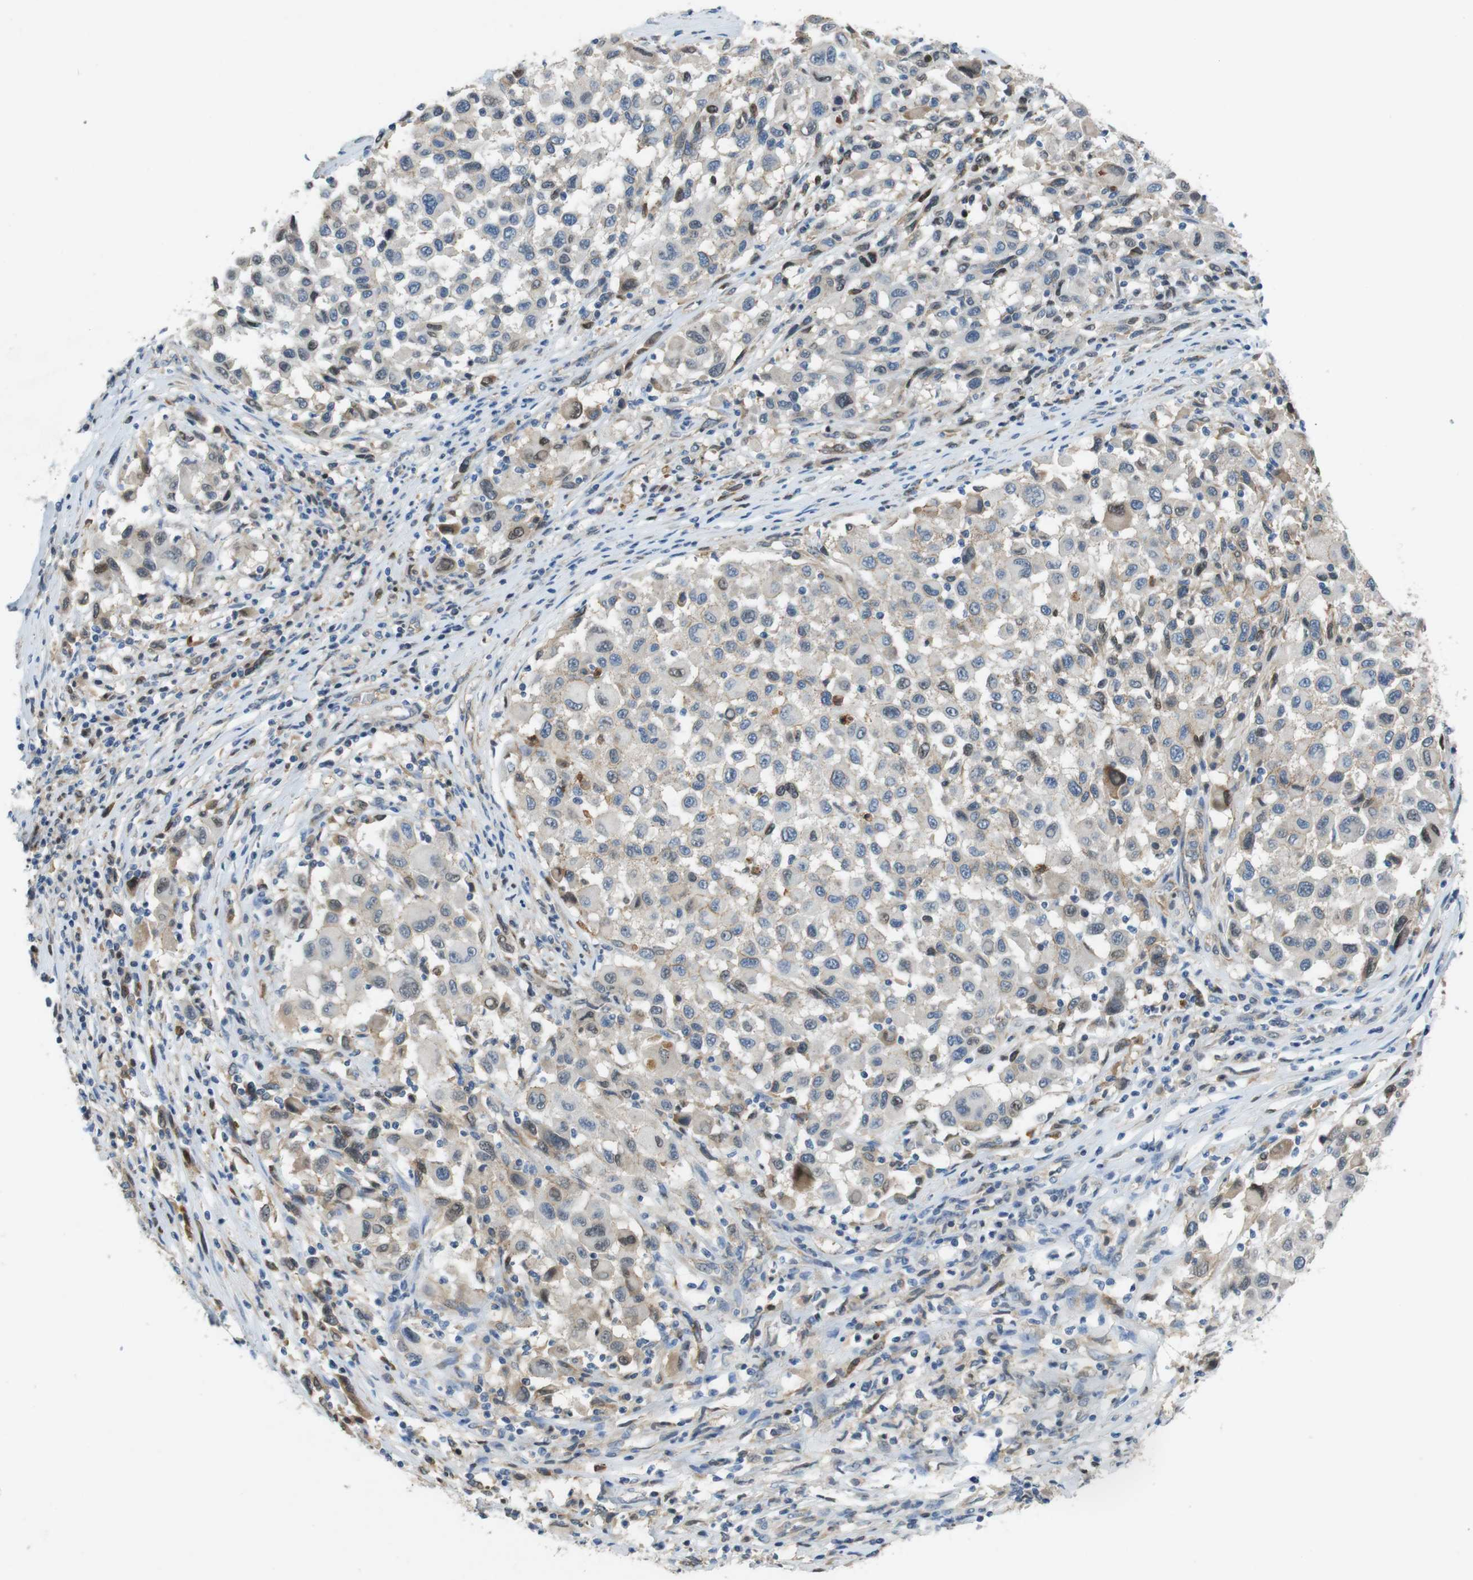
{"staining": {"intensity": "negative", "quantity": "none", "location": "none"}, "tissue": "melanoma", "cell_type": "Tumor cells", "image_type": "cancer", "snomed": [{"axis": "morphology", "description": "Malignant melanoma, Metastatic site"}, {"axis": "topography", "description": "Lymph node"}], "caption": "The image reveals no significant expression in tumor cells of melanoma.", "gene": "PCDH10", "patient": {"sex": "male", "age": 61}}